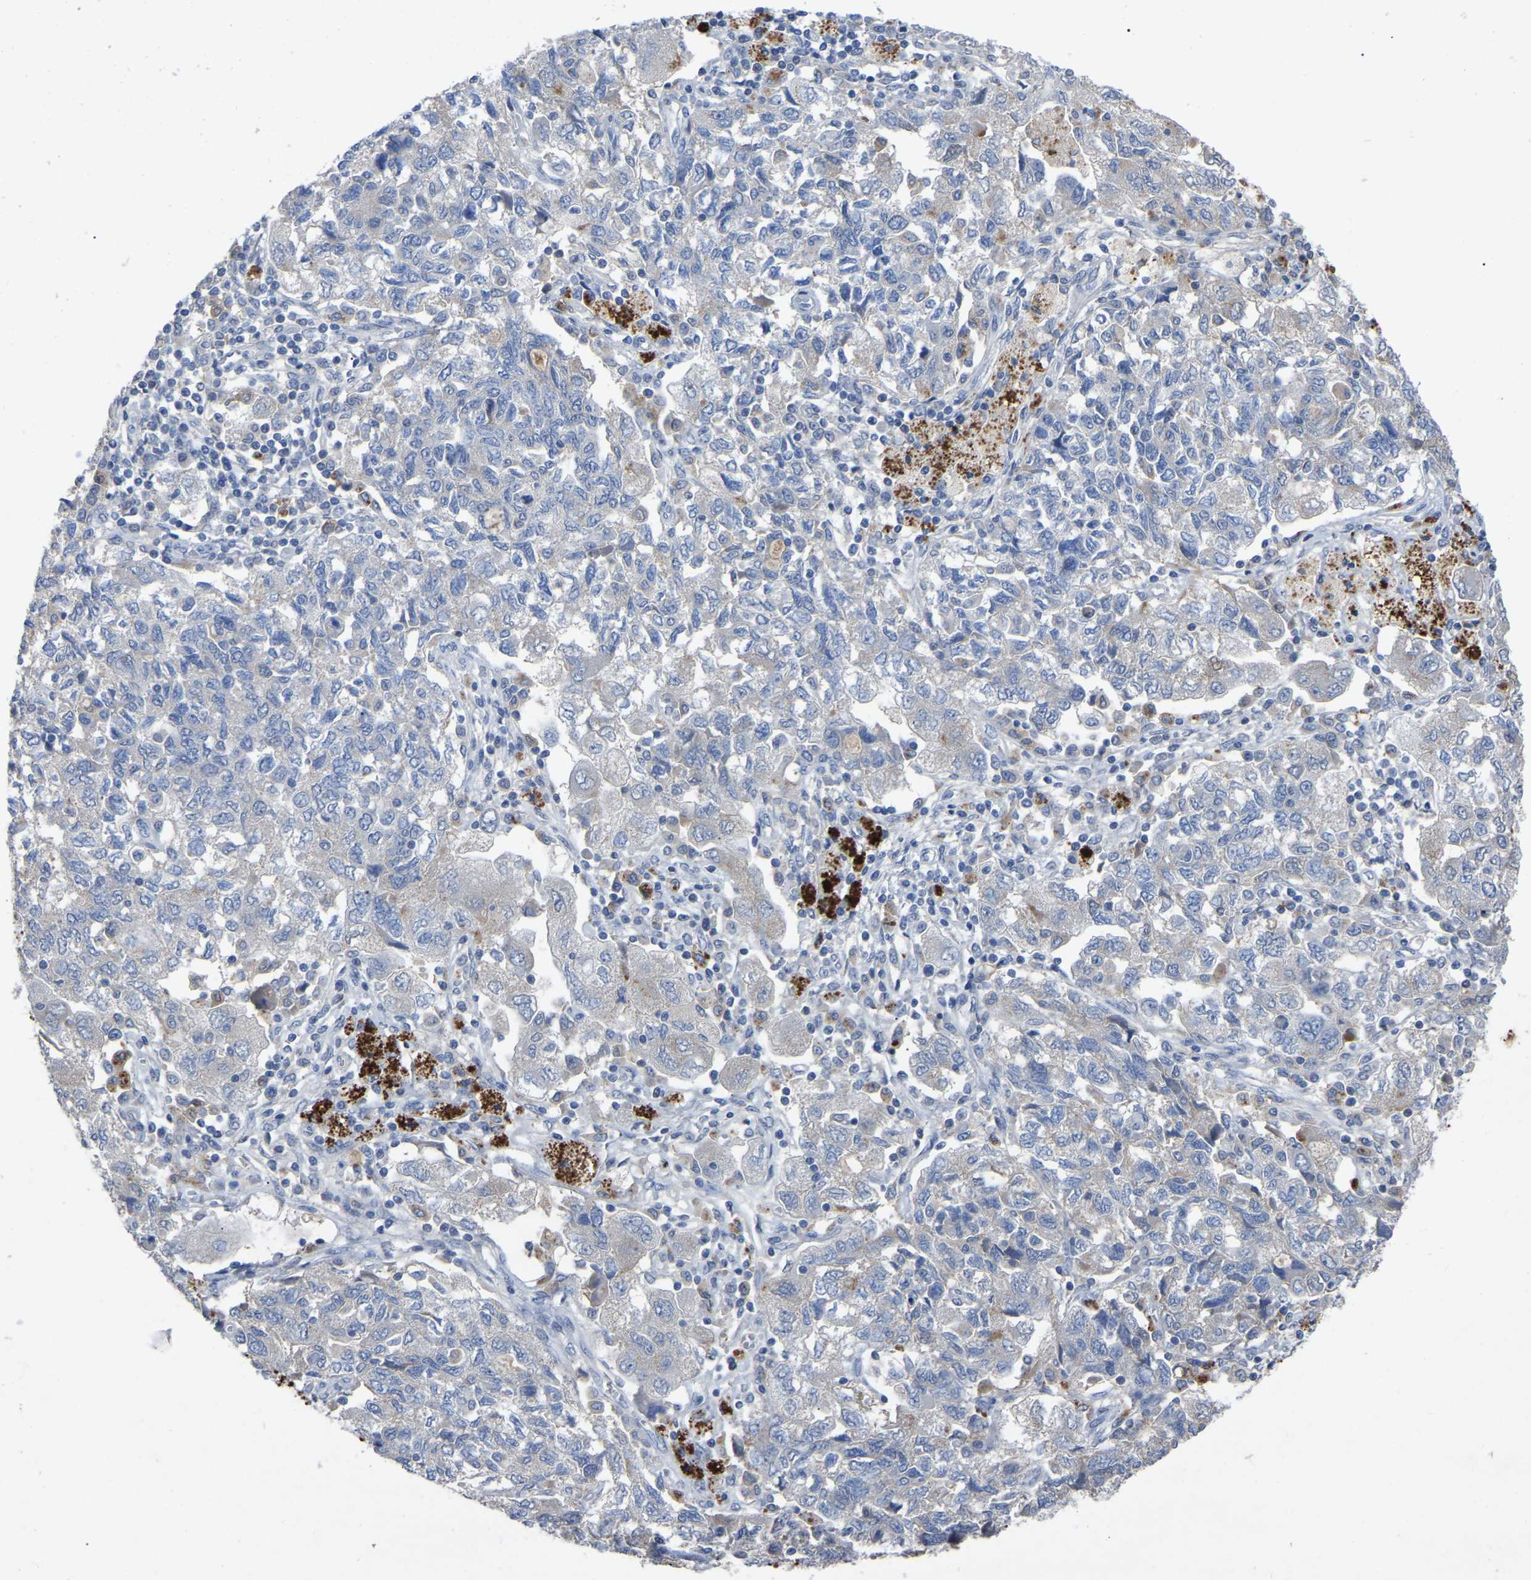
{"staining": {"intensity": "negative", "quantity": "none", "location": "none"}, "tissue": "ovarian cancer", "cell_type": "Tumor cells", "image_type": "cancer", "snomed": [{"axis": "morphology", "description": "Carcinoma, NOS"}, {"axis": "morphology", "description": "Cystadenocarcinoma, serous, NOS"}, {"axis": "topography", "description": "Ovary"}], "caption": "Serous cystadenocarcinoma (ovarian) was stained to show a protein in brown. There is no significant staining in tumor cells.", "gene": "SMPD2", "patient": {"sex": "female", "age": 69}}